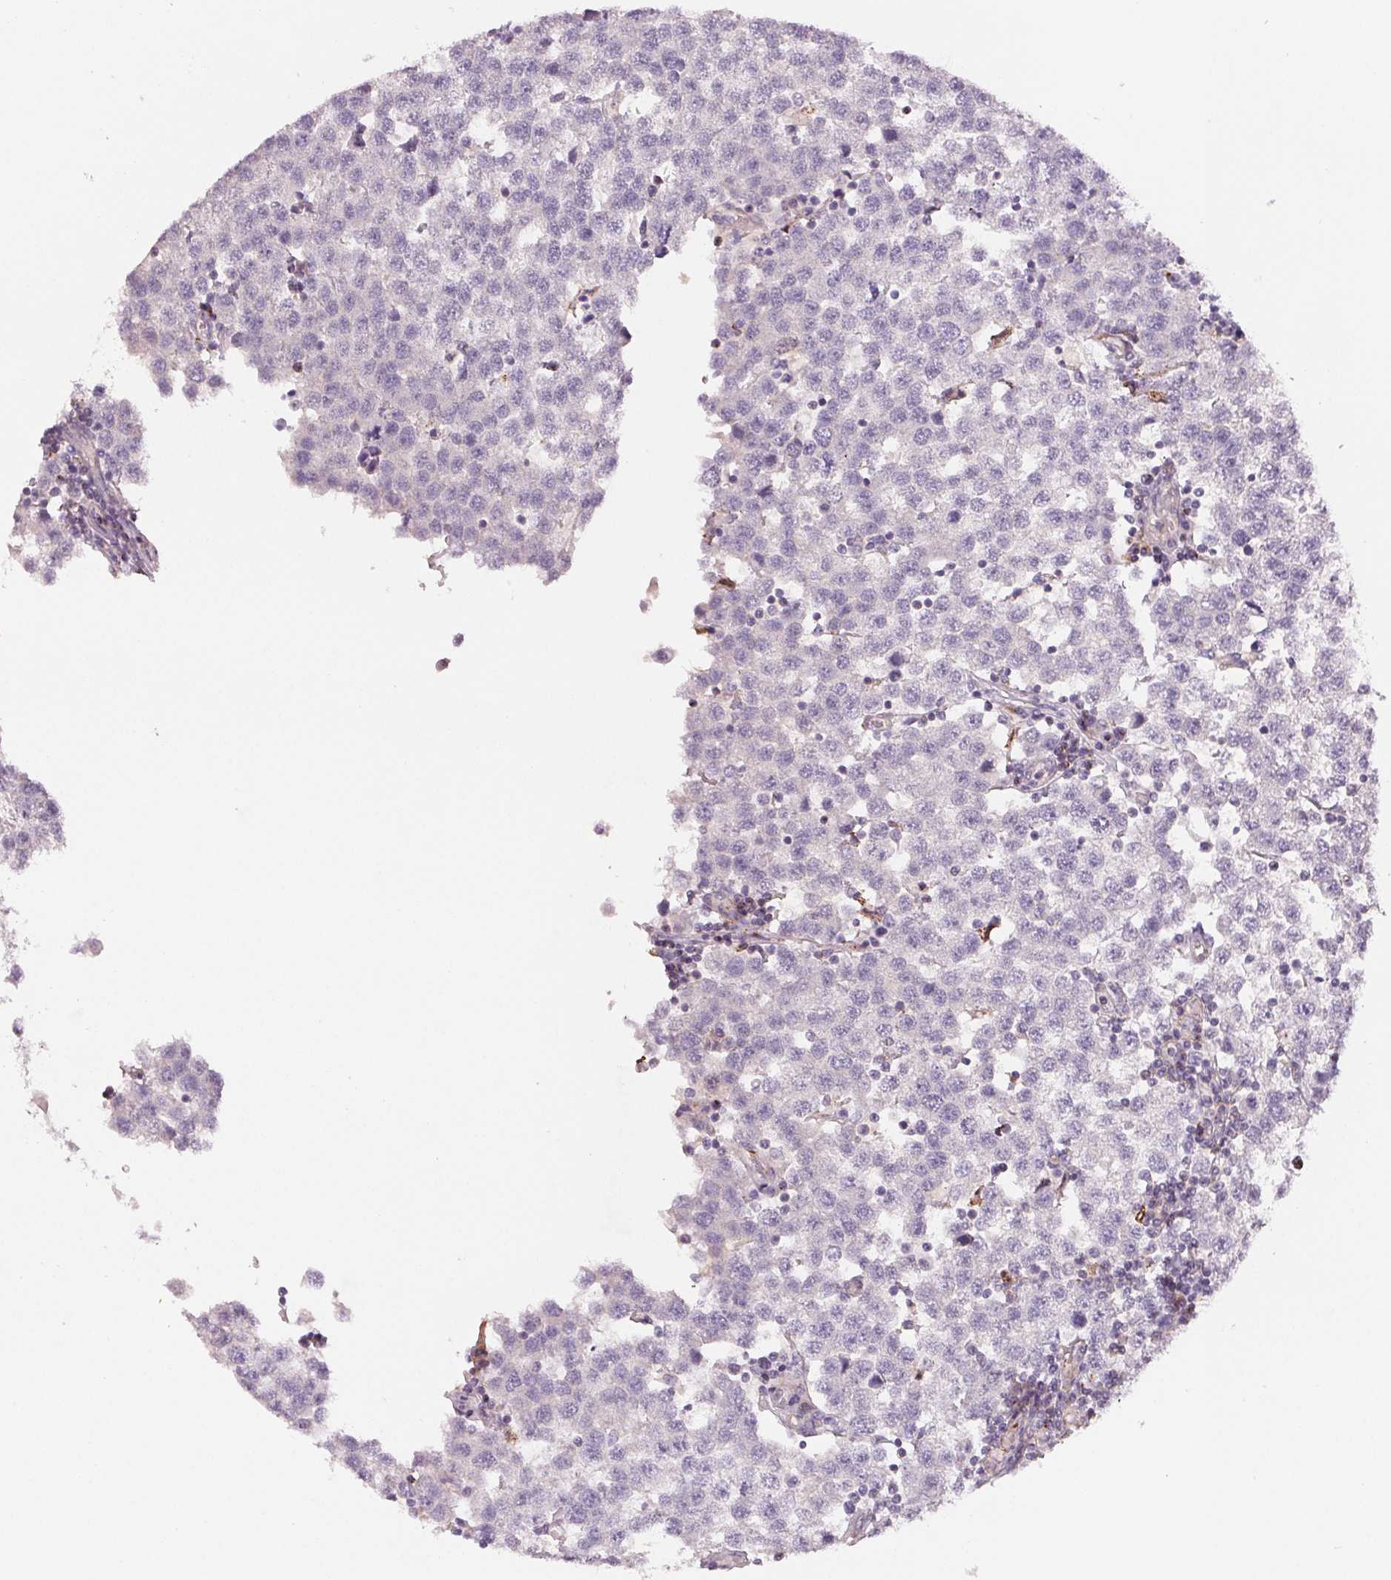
{"staining": {"intensity": "negative", "quantity": "none", "location": "none"}, "tissue": "testis cancer", "cell_type": "Tumor cells", "image_type": "cancer", "snomed": [{"axis": "morphology", "description": "Seminoma, NOS"}, {"axis": "topography", "description": "Testis"}], "caption": "Immunohistochemical staining of testis seminoma demonstrates no significant expression in tumor cells.", "gene": "ANKRD13B", "patient": {"sex": "male", "age": 34}}